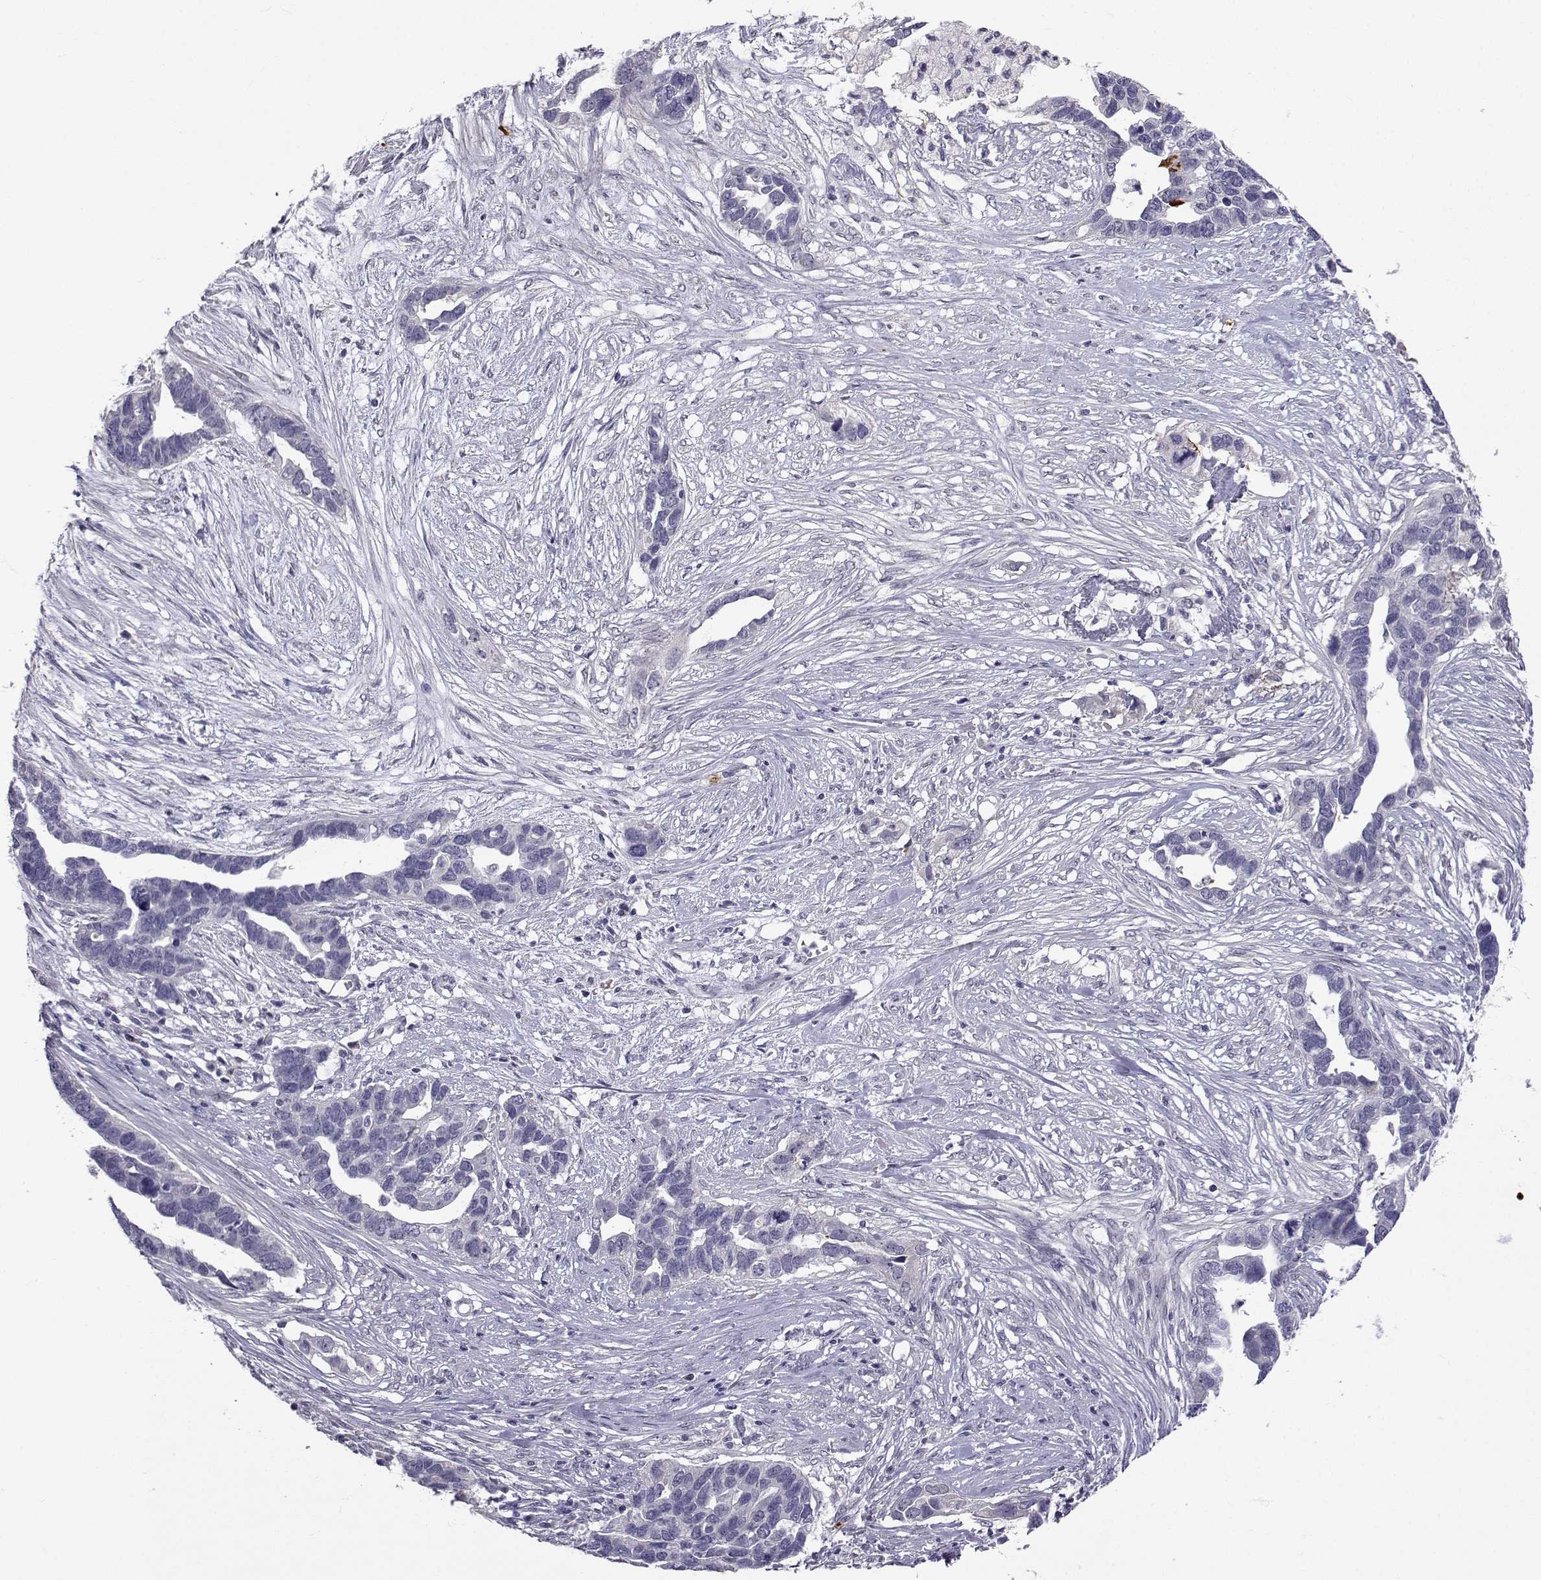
{"staining": {"intensity": "negative", "quantity": "none", "location": "none"}, "tissue": "ovarian cancer", "cell_type": "Tumor cells", "image_type": "cancer", "snomed": [{"axis": "morphology", "description": "Cystadenocarcinoma, serous, NOS"}, {"axis": "topography", "description": "Ovary"}], "caption": "An image of ovarian serous cystadenocarcinoma stained for a protein demonstrates no brown staining in tumor cells.", "gene": "SLC6A3", "patient": {"sex": "female", "age": 54}}